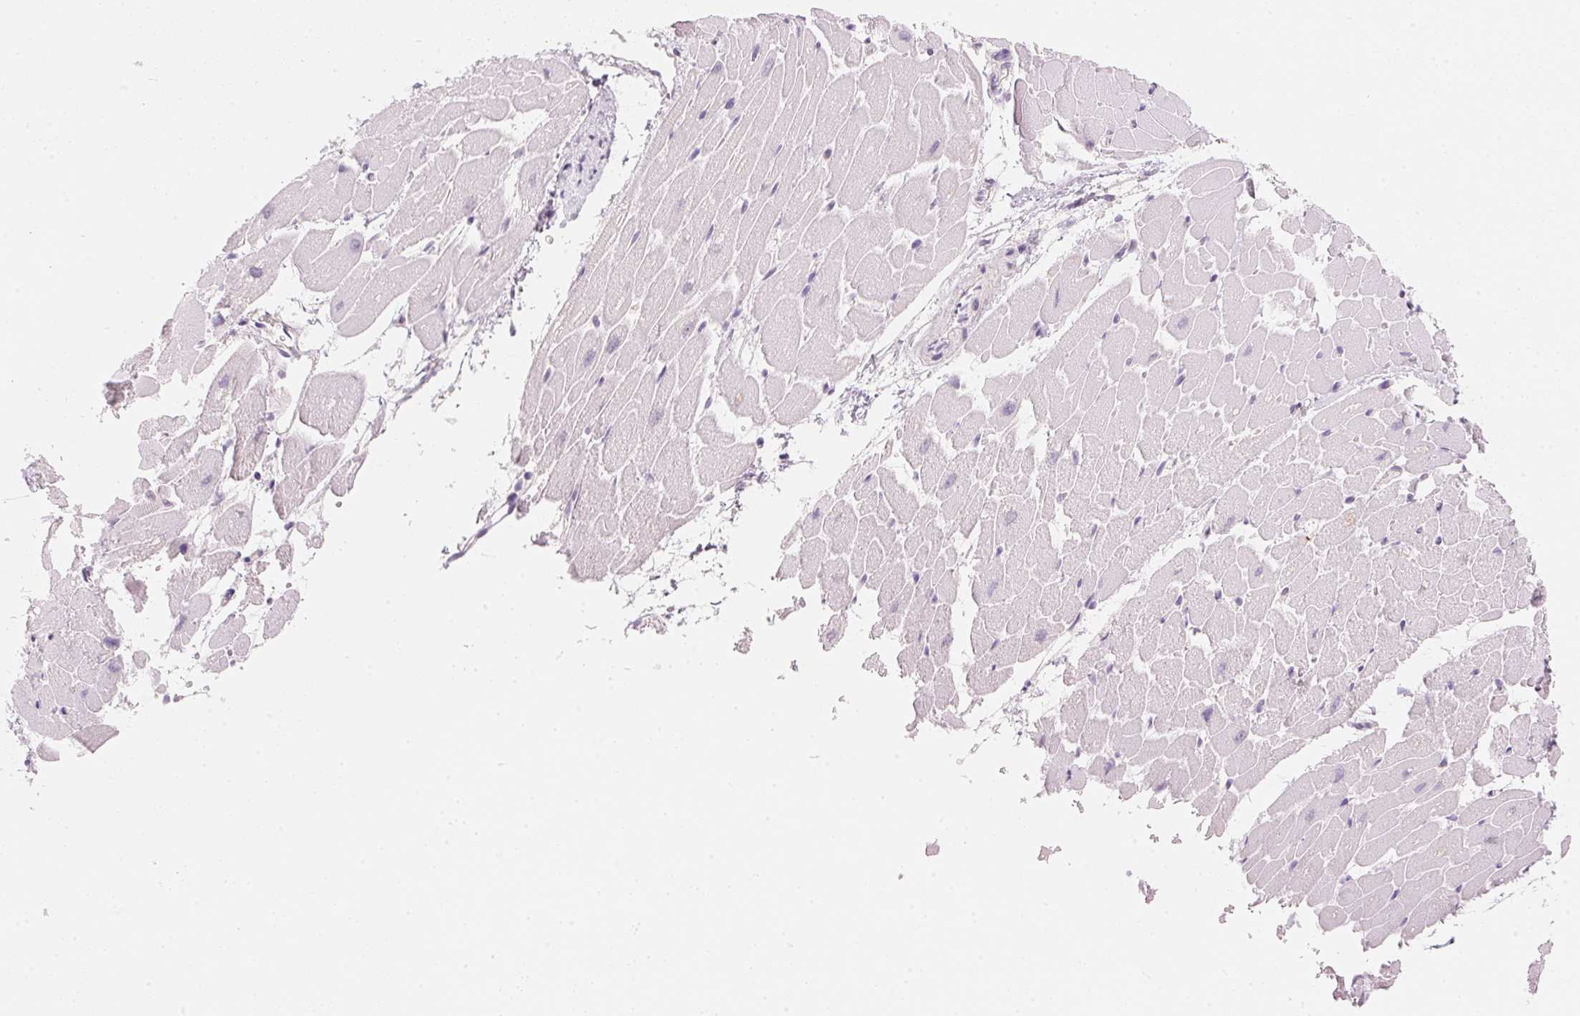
{"staining": {"intensity": "weak", "quantity": "<25%", "location": "cytoplasmic/membranous"}, "tissue": "heart muscle", "cell_type": "Cardiomyocytes", "image_type": "normal", "snomed": [{"axis": "morphology", "description": "Normal tissue, NOS"}, {"axis": "topography", "description": "Heart"}], "caption": "High power microscopy image of an immunohistochemistry (IHC) photomicrograph of benign heart muscle, revealing no significant expression in cardiomyocytes.", "gene": "HOXB13", "patient": {"sex": "male", "age": 37}}